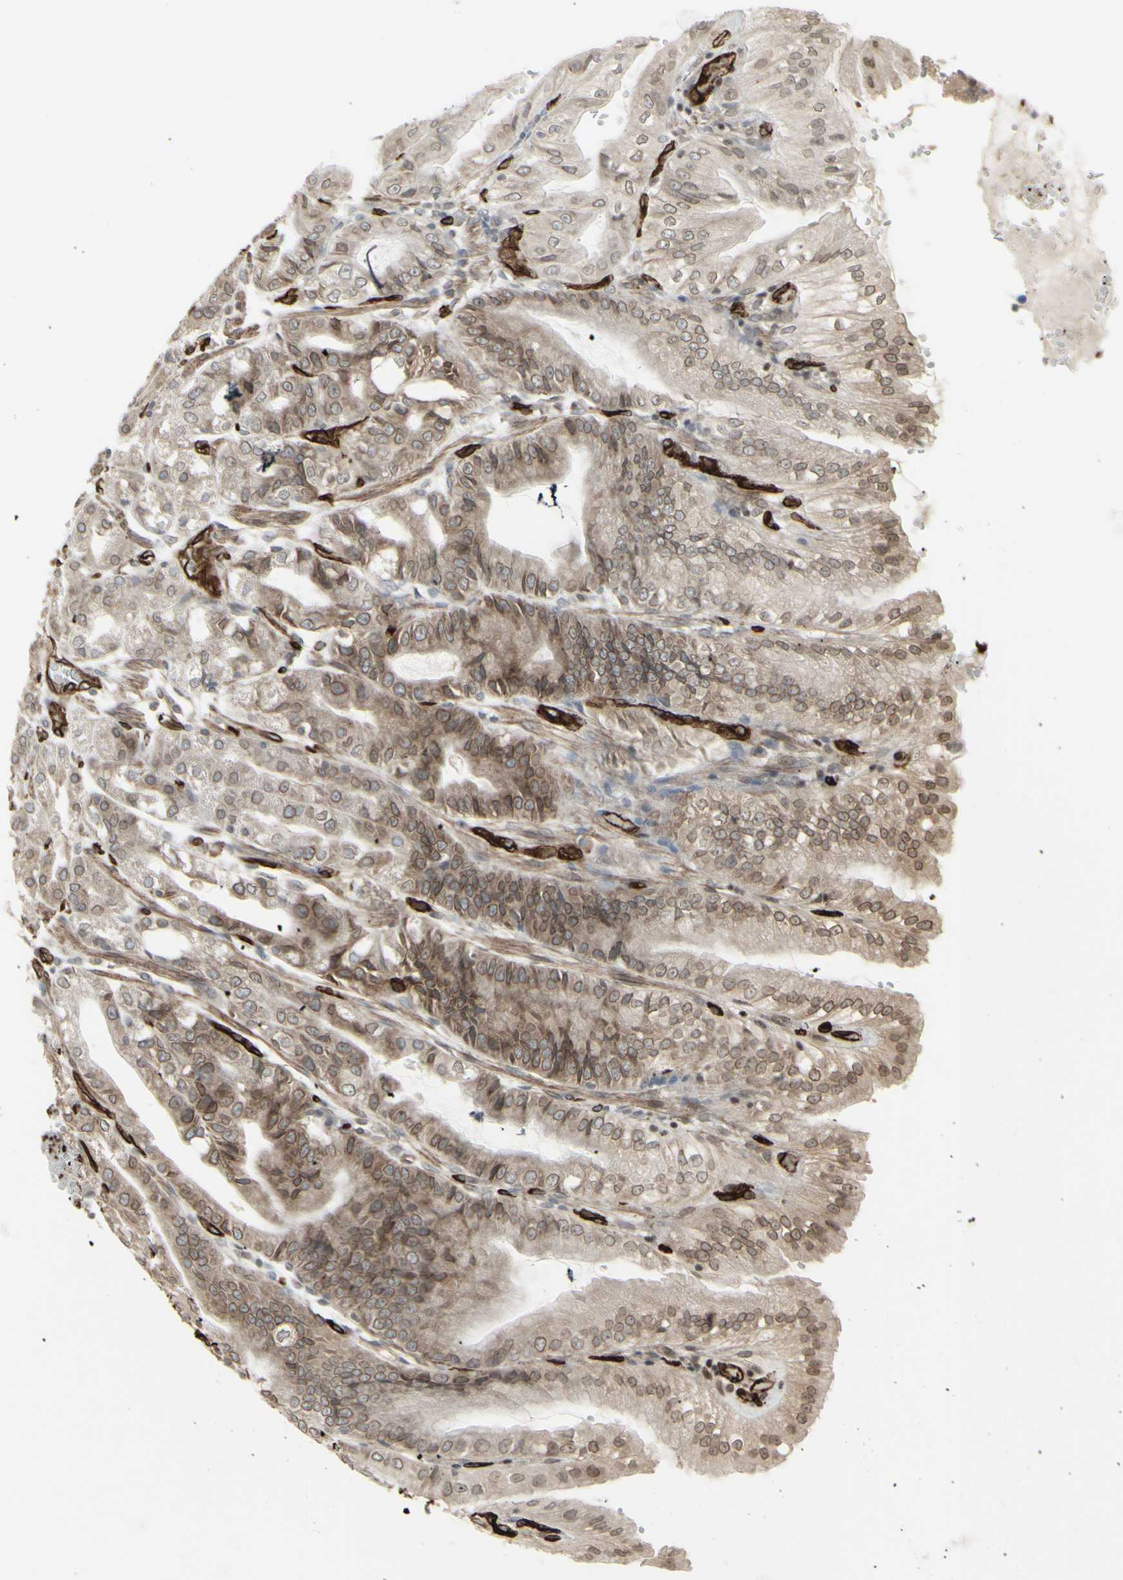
{"staining": {"intensity": "moderate", "quantity": ">75%", "location": "cytoplasmic/membranous,nuclear"}, "tissue": "stomach", "cell_type": "Glandular cells", "image_type": "normal", "snomed": [{"axis": "morphology", "description": "Normal tissue, NOS"}, {"axis": "topography", "description": "Stomach, lower"}], "caption": "Glandular cells exhibit moderate cytoplasmic/membranous,nuclear positivity in about >75% of cells in benign stomach. Nuclei are stained in blue.", "gene": "DTX3L", "patient": {"sex": "male", "age": 71}}